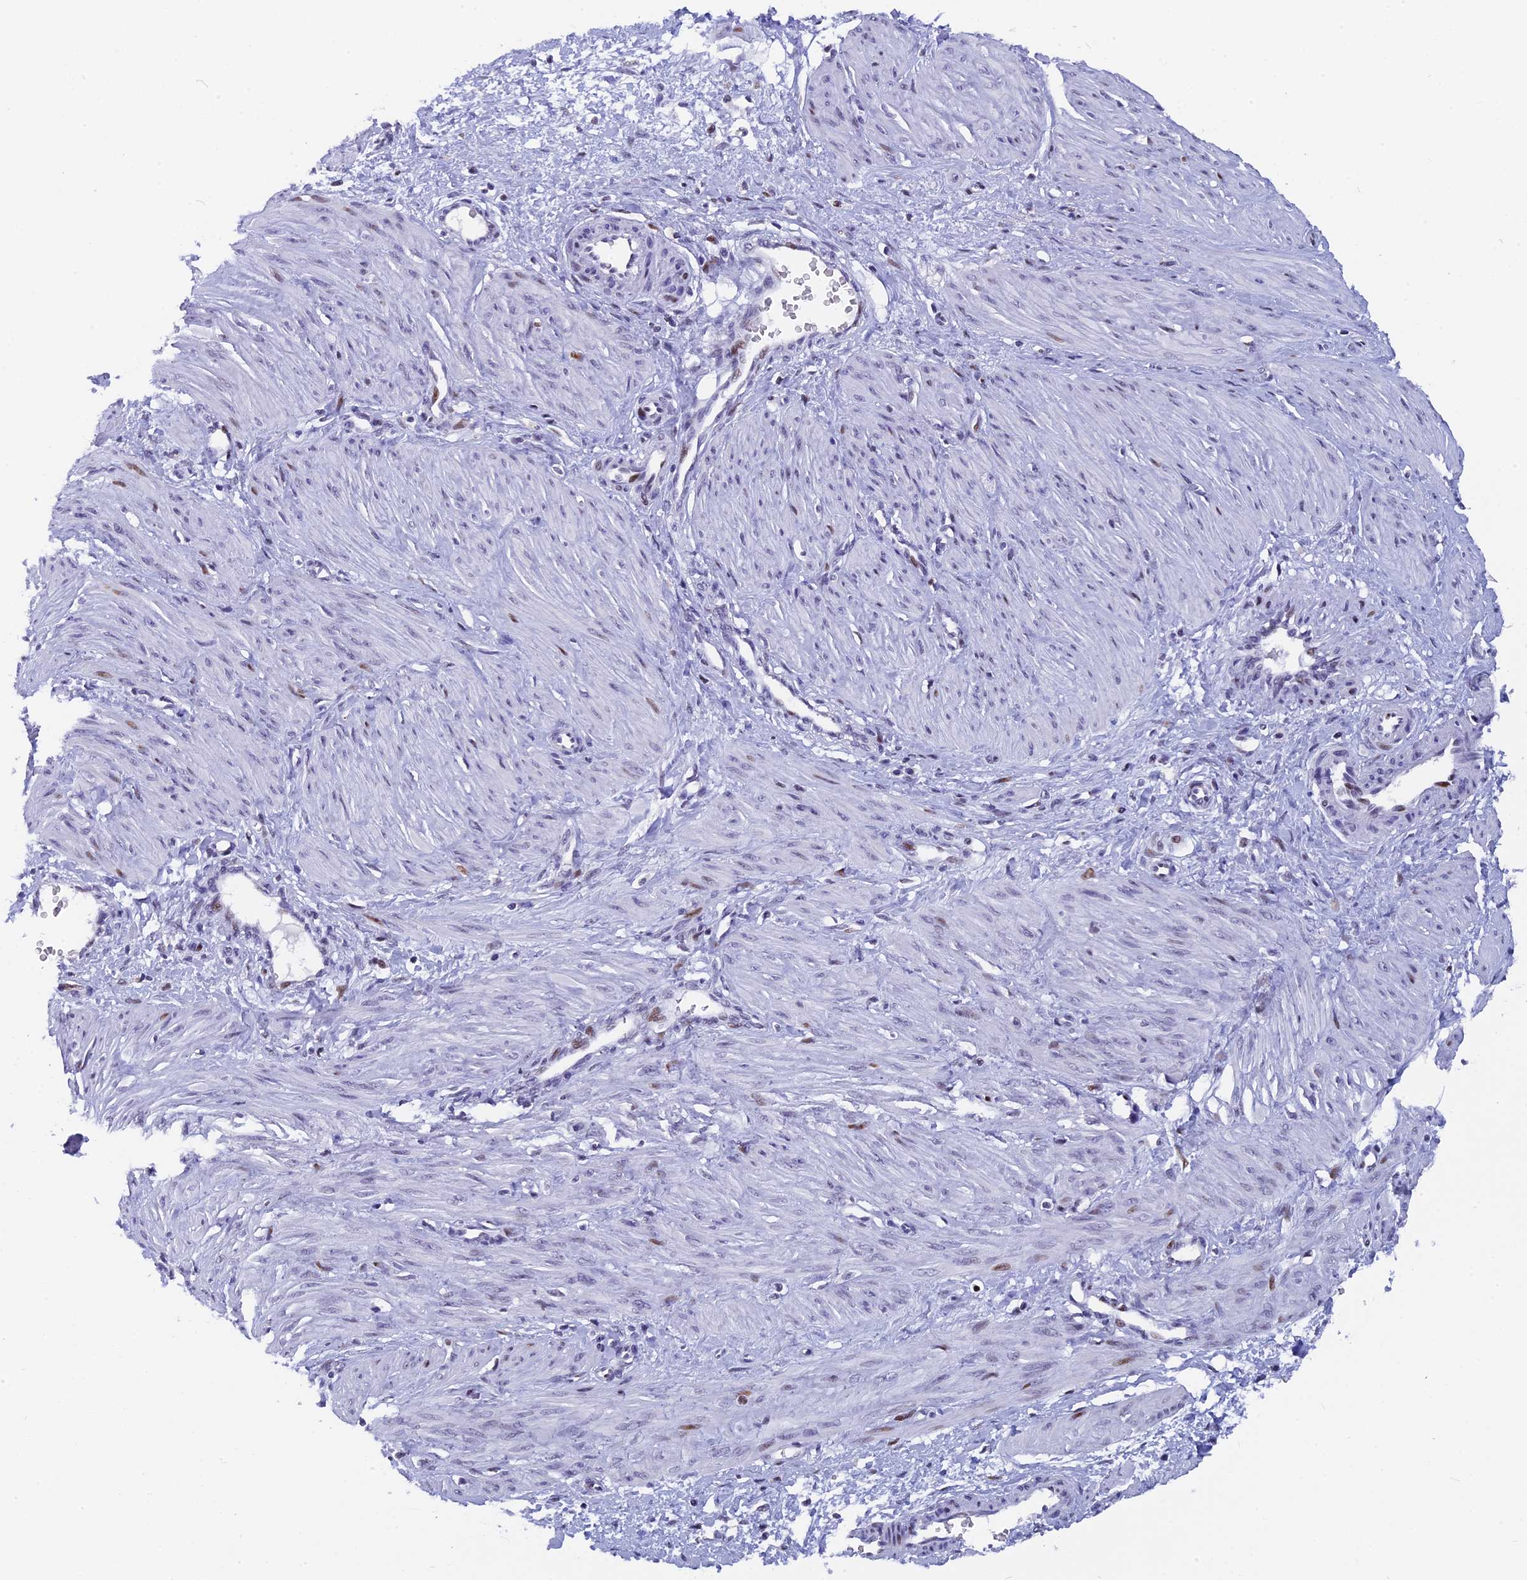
{"staining": {"intensity": "moderate", "quantity": "<25%", "location": "nuclear"}, "tissue": "smooth muscle", "cell_type": "Smooth muscle cells", "image_type": "normal", "snomed": [{"axis": "morphology", "description": "Normal tissue, NOS"}, {"axis": "topography", "description": "Endometrium"}], "caption": "Moderate nuclear staining for a protein is present in about <25% of smooth muscle cells of unremarkable smooth muscle using IHC.", "gene": "NSA2", "patient": {"sex": "female", "age": 33}}